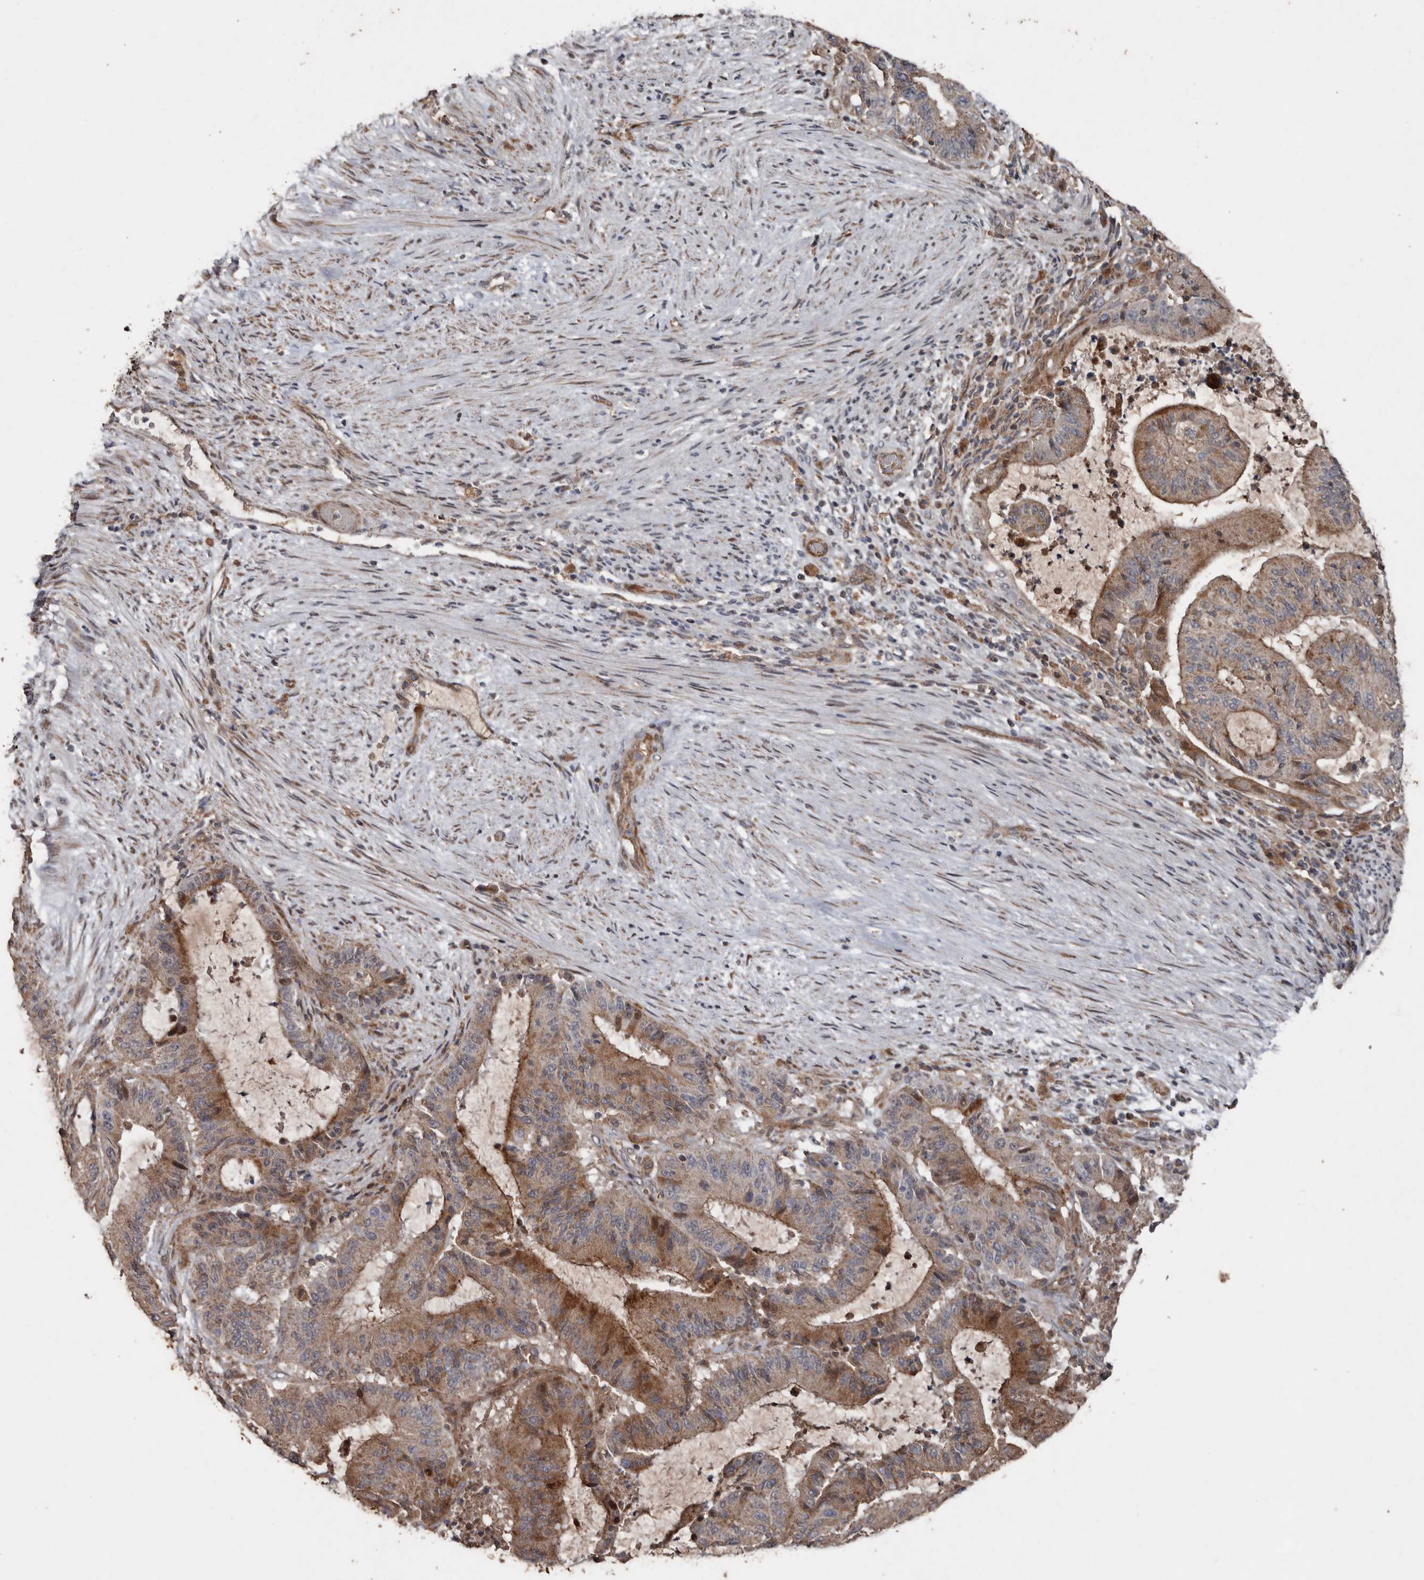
{"staining": {"intensity": "moderate", "quantity": ">75%", "location": "cytoplasmic/membranous"}, "tissue": "liver cancer", "cell_type": "Tumor cells", "image_type": "cancer", "snomed": [{"axis": "morphology", "description": "Normal tissue, NOS"}, {"axis": "morphology", "description": "Cholangiocarcinoma"}, {"axis": "topography", "description": "Liver"}, {"axis": "topography", "description": "Peripheral nerve tissue"}], "caption": "Immunohistochemistry staining of liver cancer, which displays medium levels of moderate cytoplasmic/membranous expression in approximately >75% of tumor cells indicating moderate cytoplasmic/membranous protein positivity. The staining was performed using DAB (3,3'-diaminobenzidine) (brown) for protein detection and nuclei were counterstained in hematoxylin (blue).", "gene": "RANBP17", "patient": {"sex": "female", "age": 73}}